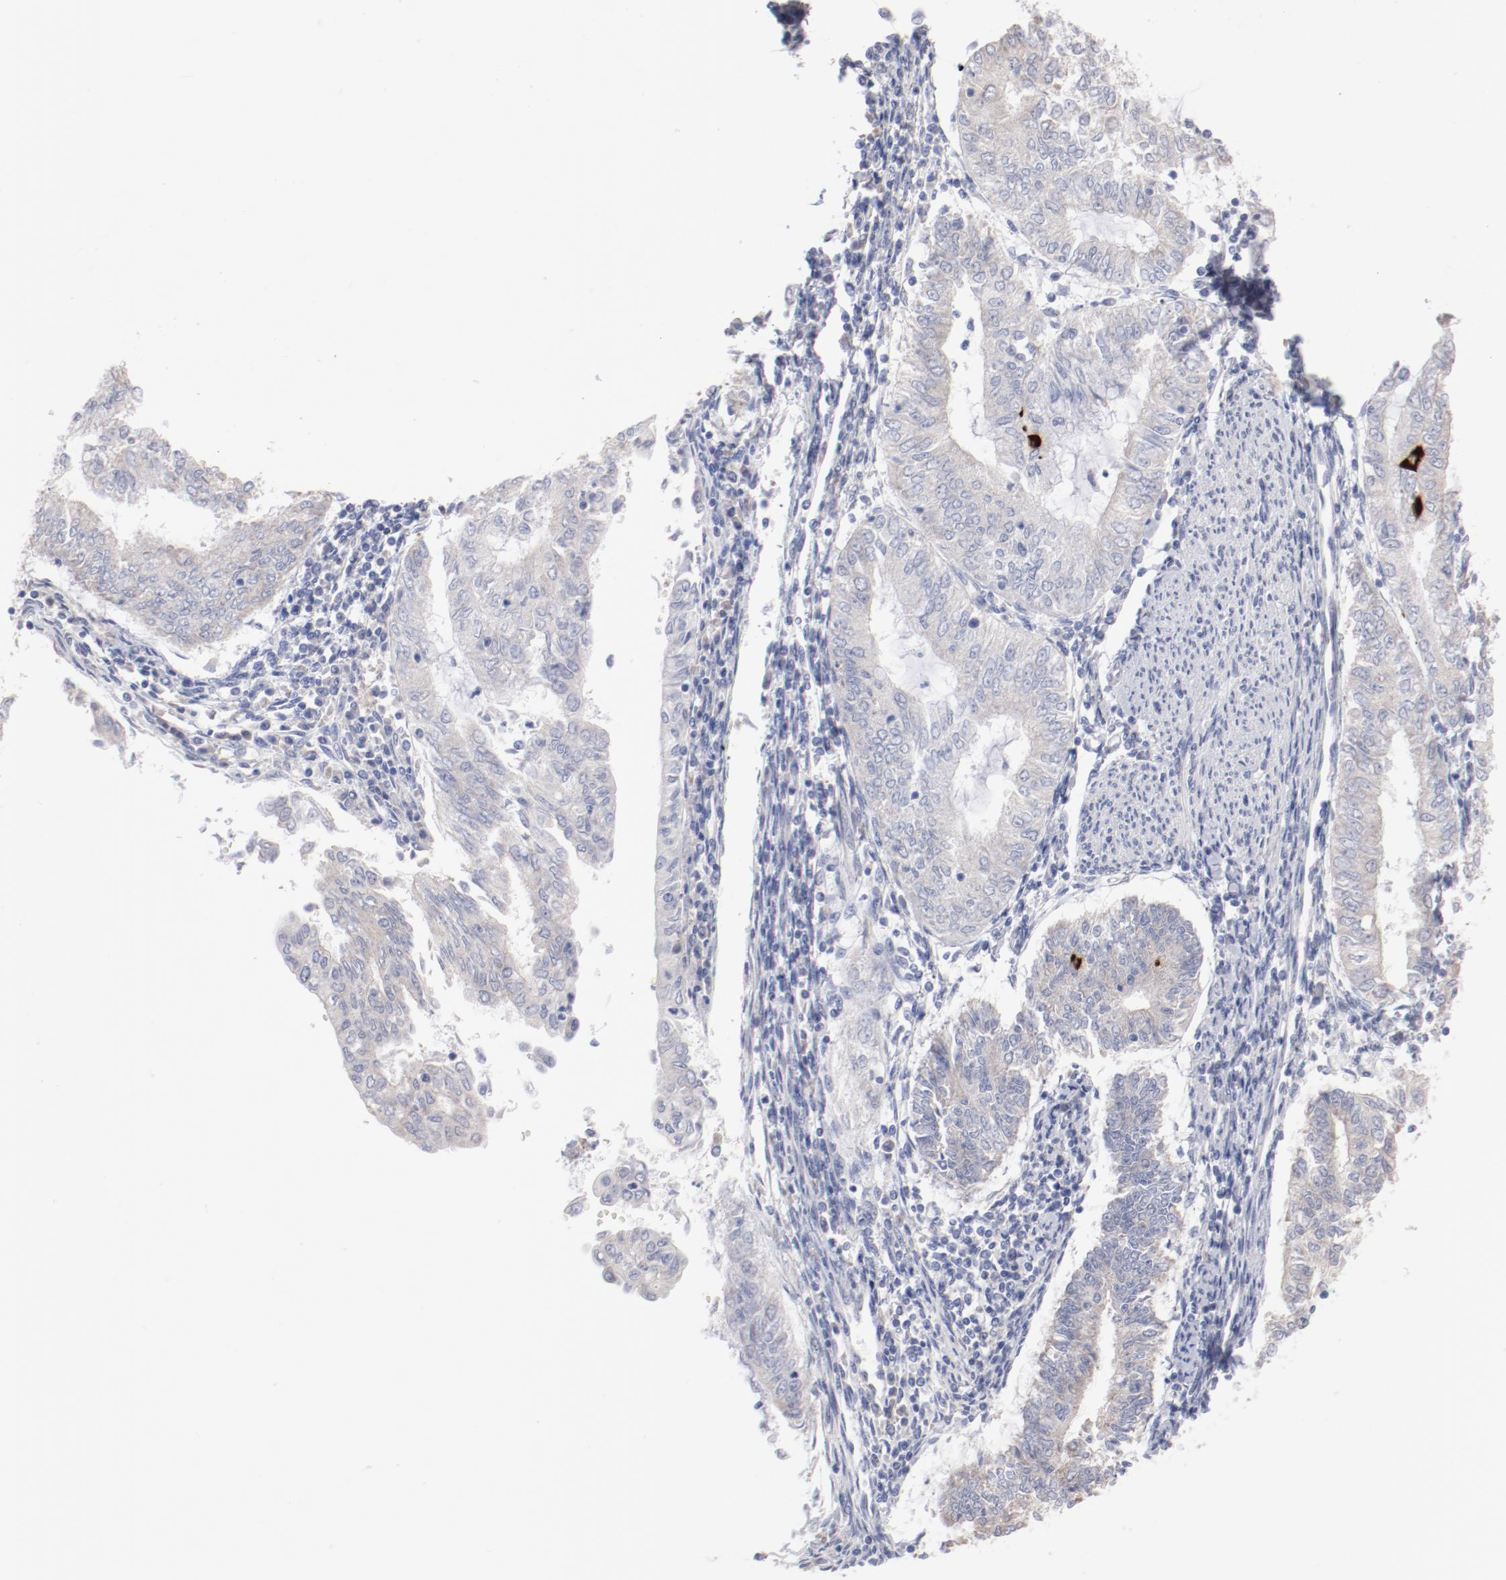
{"staining": {"intensity": "weak", "quantity": "<25%", "location": "cytoplasmic/membranous"}, "tissue": "endometrial cancer", "cell_type": "Tumor cells", "image_type": "cancer", "snomed": [{"axis": "morphology", "description": "Adenocarcinoma, NOS"}, {"axis": "topography", "description": "Endometrium"}], "caption": "Immunohistochemistry (IHC) photomicrograph of endometrial cancer stained for a protein (brown), which demonstrates no staining in tumor cells.", "gene": "CPE", "patient": {"sex": "female", "age": 66}}